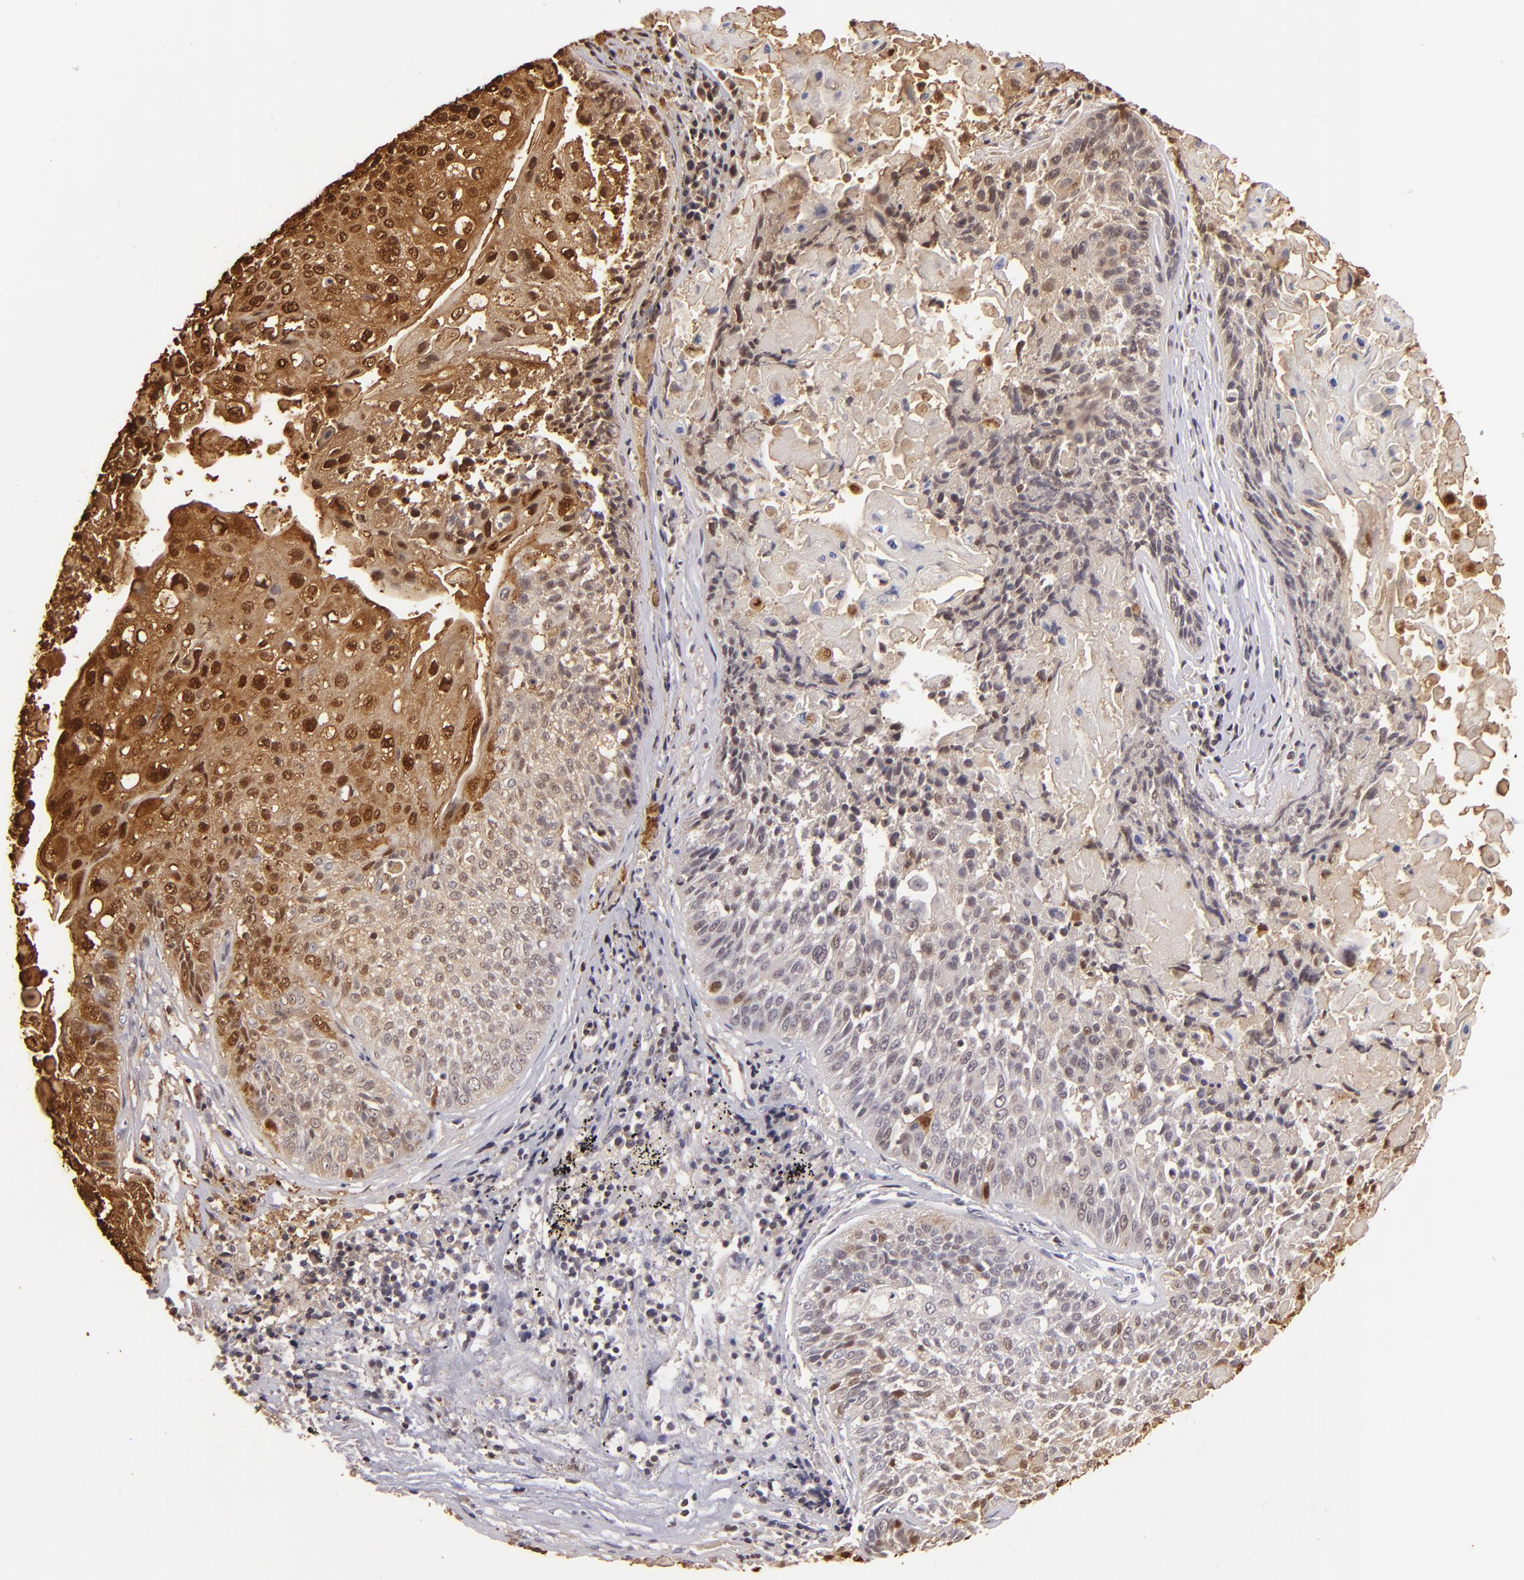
{"staining": {"intensity": "moderate", "quantity": "25%-75%", "location": "cytoplasmic/membranous,nuclear"}, "tissue": "lung cancer", "cell_type": "Tumor cells", "image_type": "cancer", "snomed": [{"axis": "morphology", "description": "Adenocarcinoma, NOS"}, {"axis": "topography", "description": "Lung"}], "caption": "Lung cancer (adenocarcinoma) stained with a brown dye reveals moderate cytoplasmic/membranous and nuclear positive expression in approximately 25%-75% of tumor cells.", "gene": "S100A2", "patient": {"sex": "male", "age": 60}}